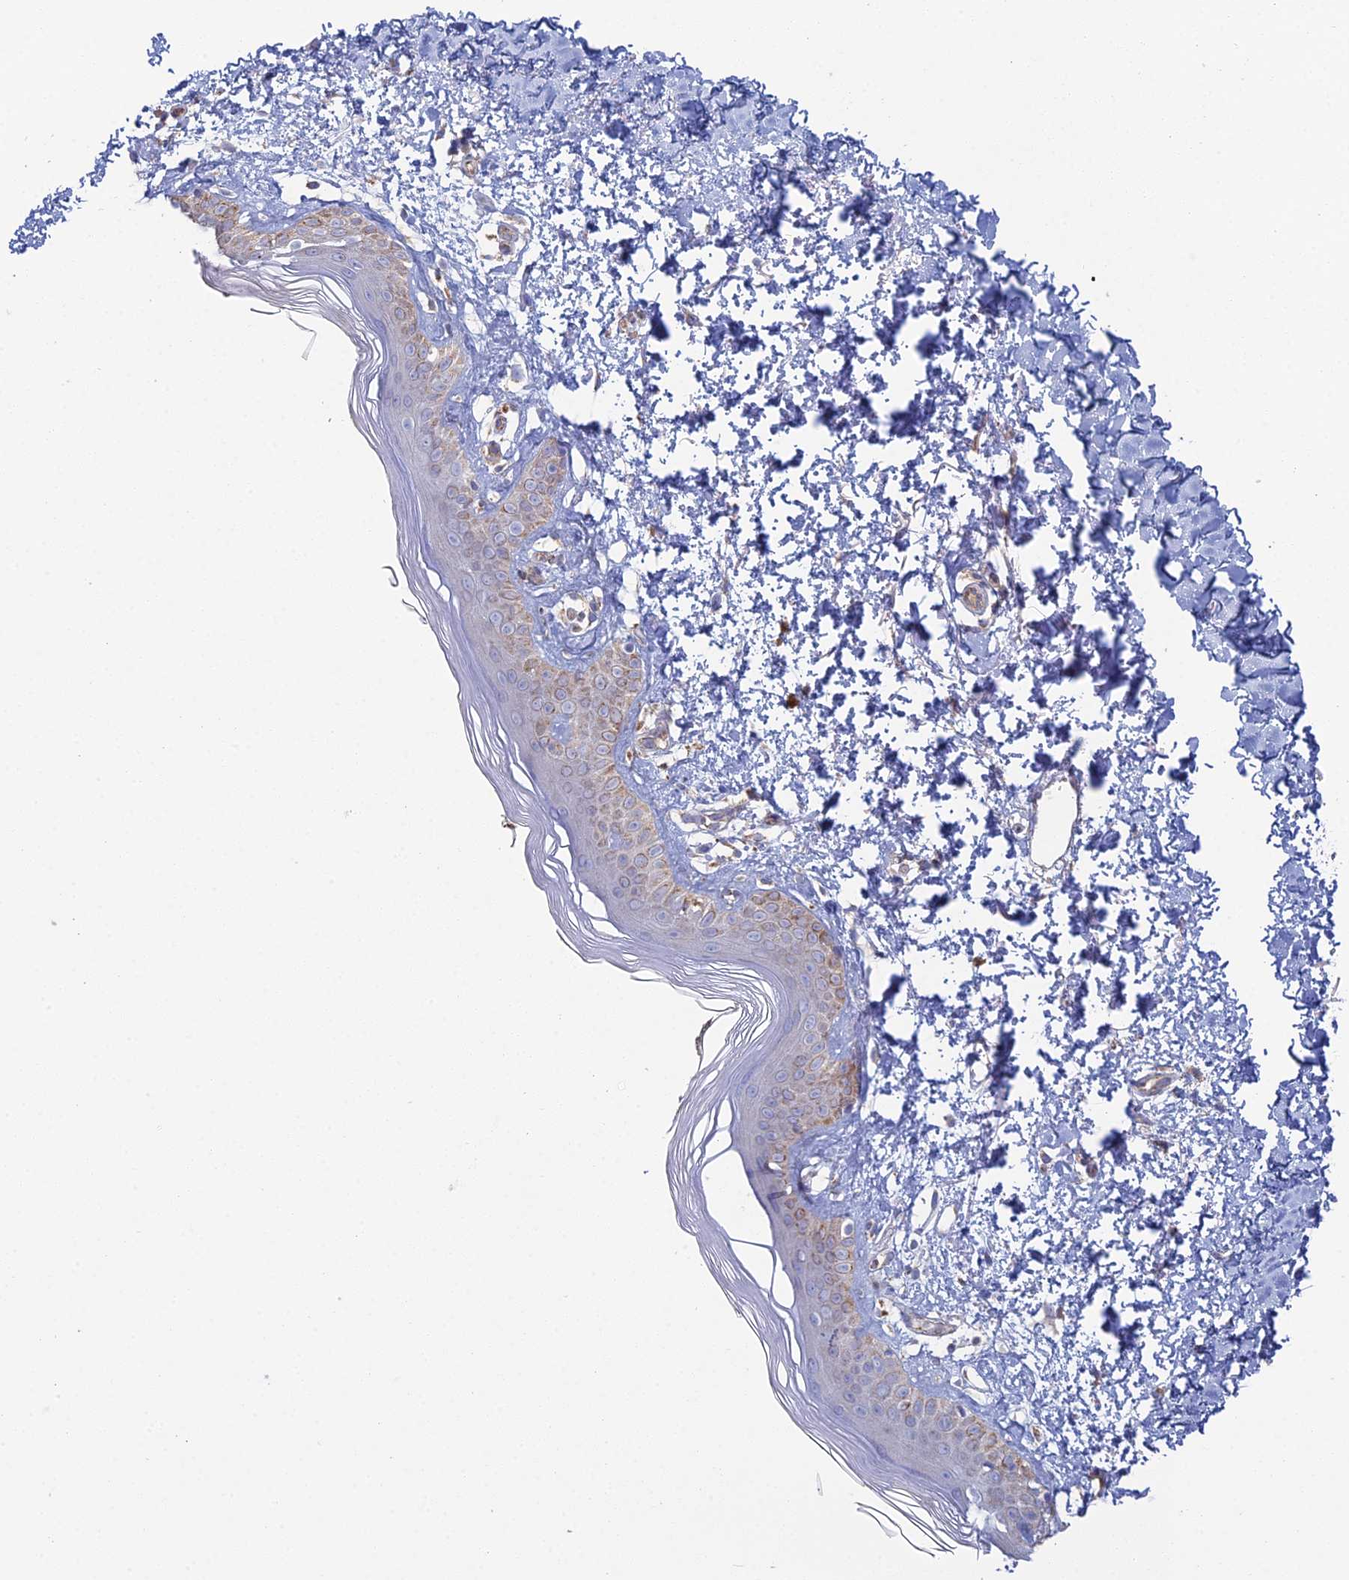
{"staining": {"intensity": "negative", "quantity": "none", "location": "none"}, "tissue": "skin", "cell_type": "Fibroblasts", "image_type": "normal", "snomed": [{"axis": "morphology", "description": "Normal tissue, NOS"}, {"axis": "topography", "description": "Skin"}], "caption": "Immunohistochemical staining of normal human skin shows no significant expression in fibroblasts.", "gene": "ARL16", "patient": {"sex": "female", "age": 64}}